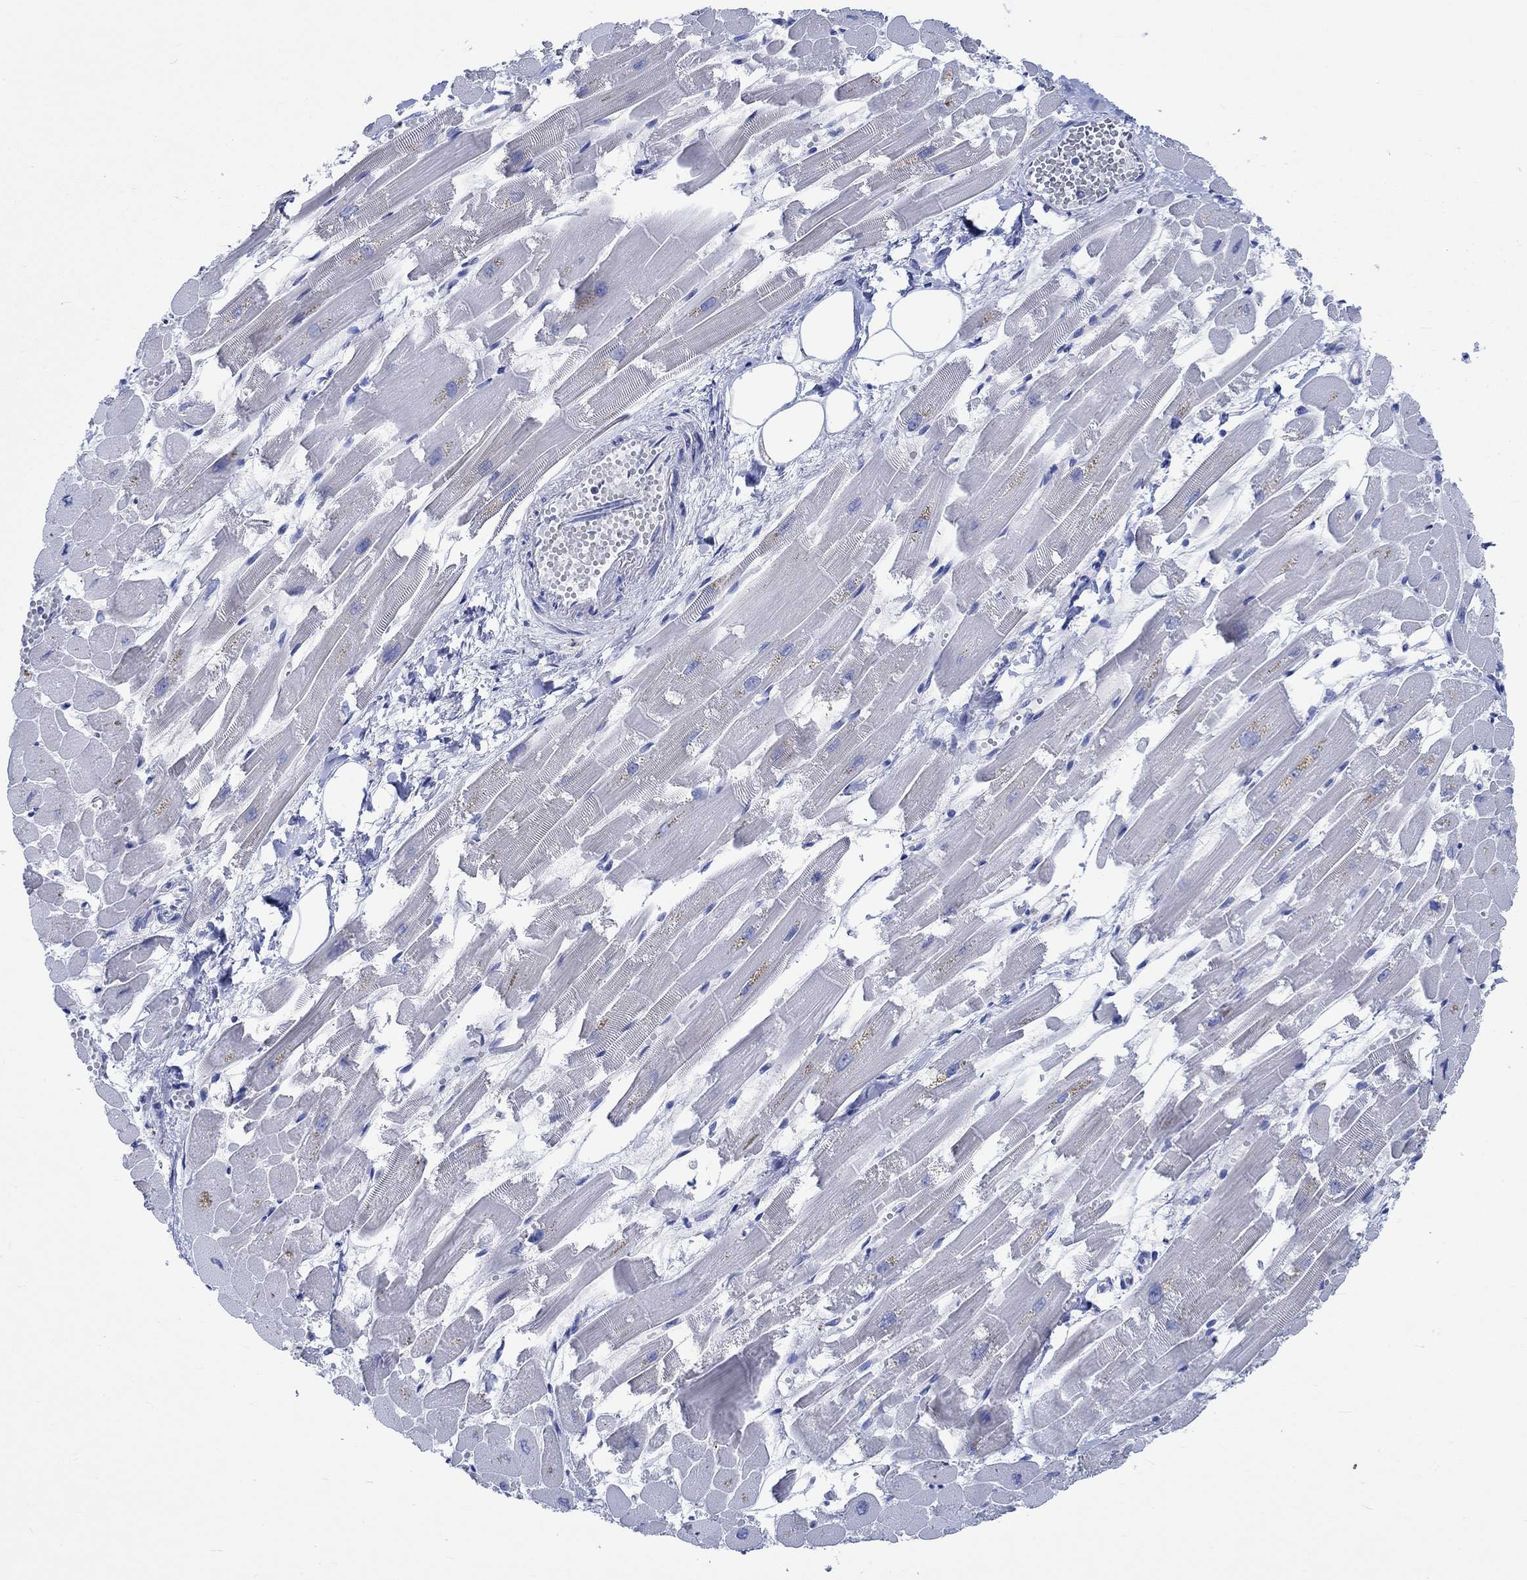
{"staining": {"intensity": "negative", "quantity": "none", "location": "none"}, "tissue": "heart muscle", "cell_type": "Cardiomyocytes", "image_type": "normal", "snomed": [{"axis": "morphology", "description": "Normal tissue, NOS"}, {"axis": "topography", "description": "Heart"}], "caption": "Photomicrograph shows no significant protein staining in cardiomyocytes of benign heart muscle.", "gene": "PTPRN2", "patient": {"sex": "female", "age": 52}}